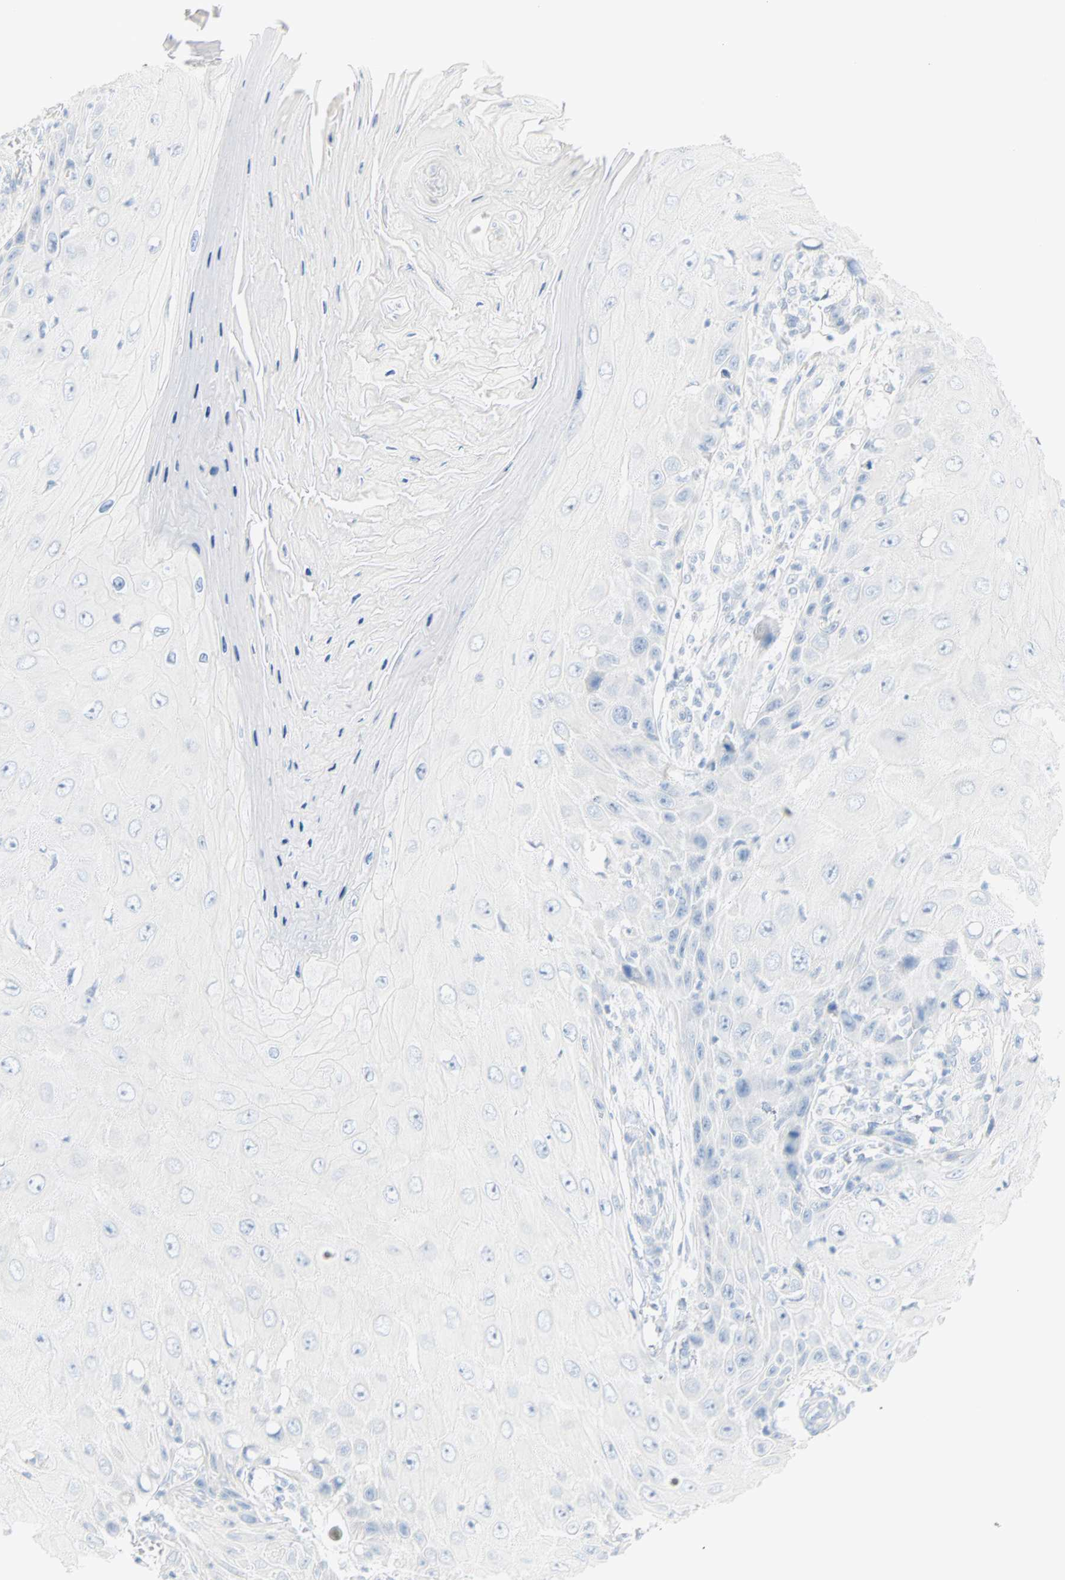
{"staining": {"intensity": "negative", "quantity": "none", "location": "none"}, "tissue": "skin cancer", "cell_type": "Tumor cells", "image_type": "cancer", "snomed": [{"axis": "morphology", "description": "Squamous cell carcinoma, NOS"}, {"axis": "topography", "description": "Skin"}], "caption": "Tumor cells show no significant protein positivity in skin squamous cell carcinoma.", "gene": "SELENBP1", "patient": {"sex": "female", "age": 73}}